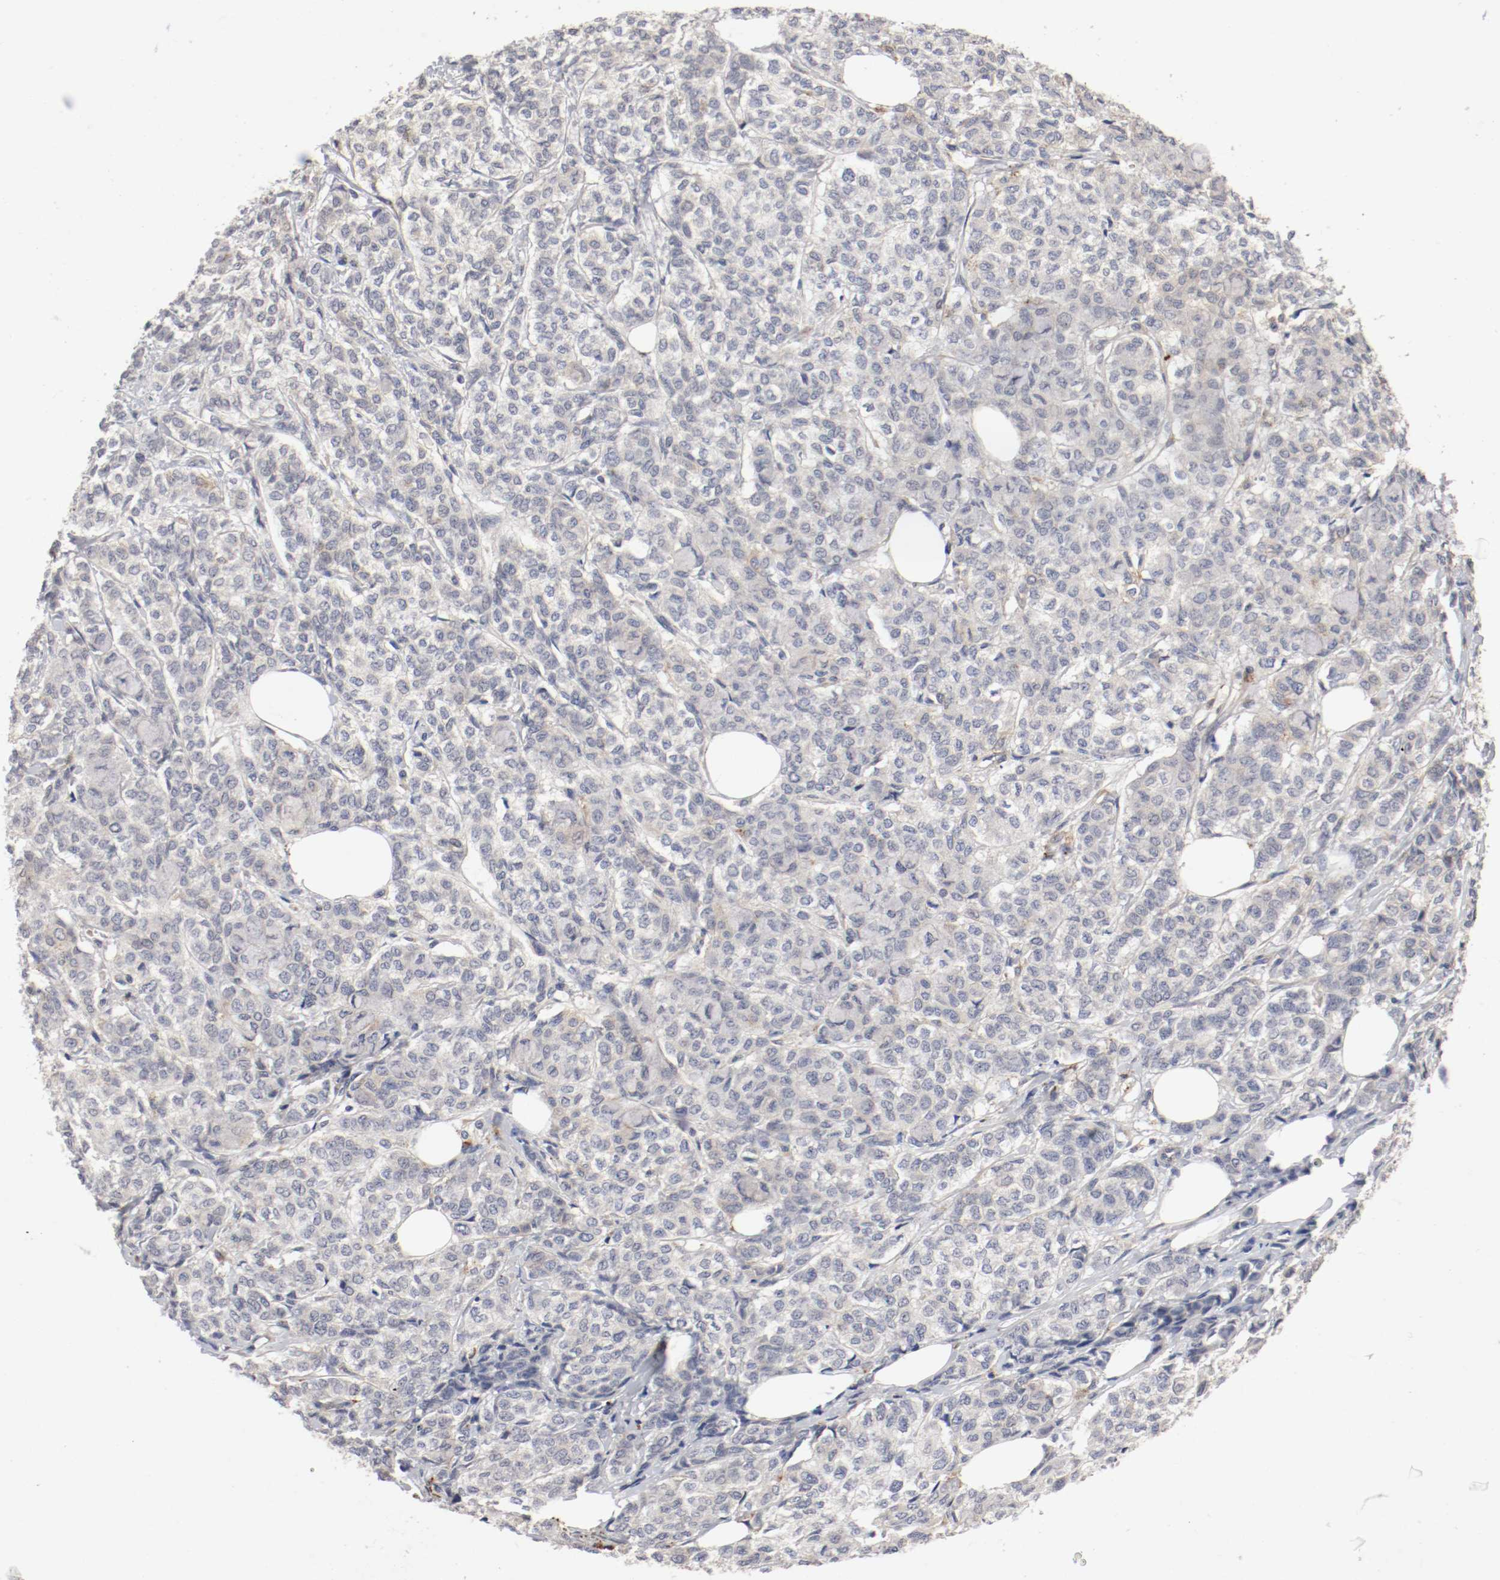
{"staining": {"intensity": "weak", "quantity": "25%-75%", "location": "cytoplasmic/membranous"}, "tissue": "breast cancer", "cell_type": "Tumor cells", "image_type": "cancer", "snomed": [{"axis": "morphology", "description": "Lobular carcinoma"}, {"axis": "topography", "description": "Breast"}], "caption": "This is an image of immunohistochemistry staining of breast cancer (lobular carcinoma), which shows weak positivity in the cytoplasmic/membranous of tumor cells.", "gene": "REN", "patient": {"sex": "female", "age": 60}}